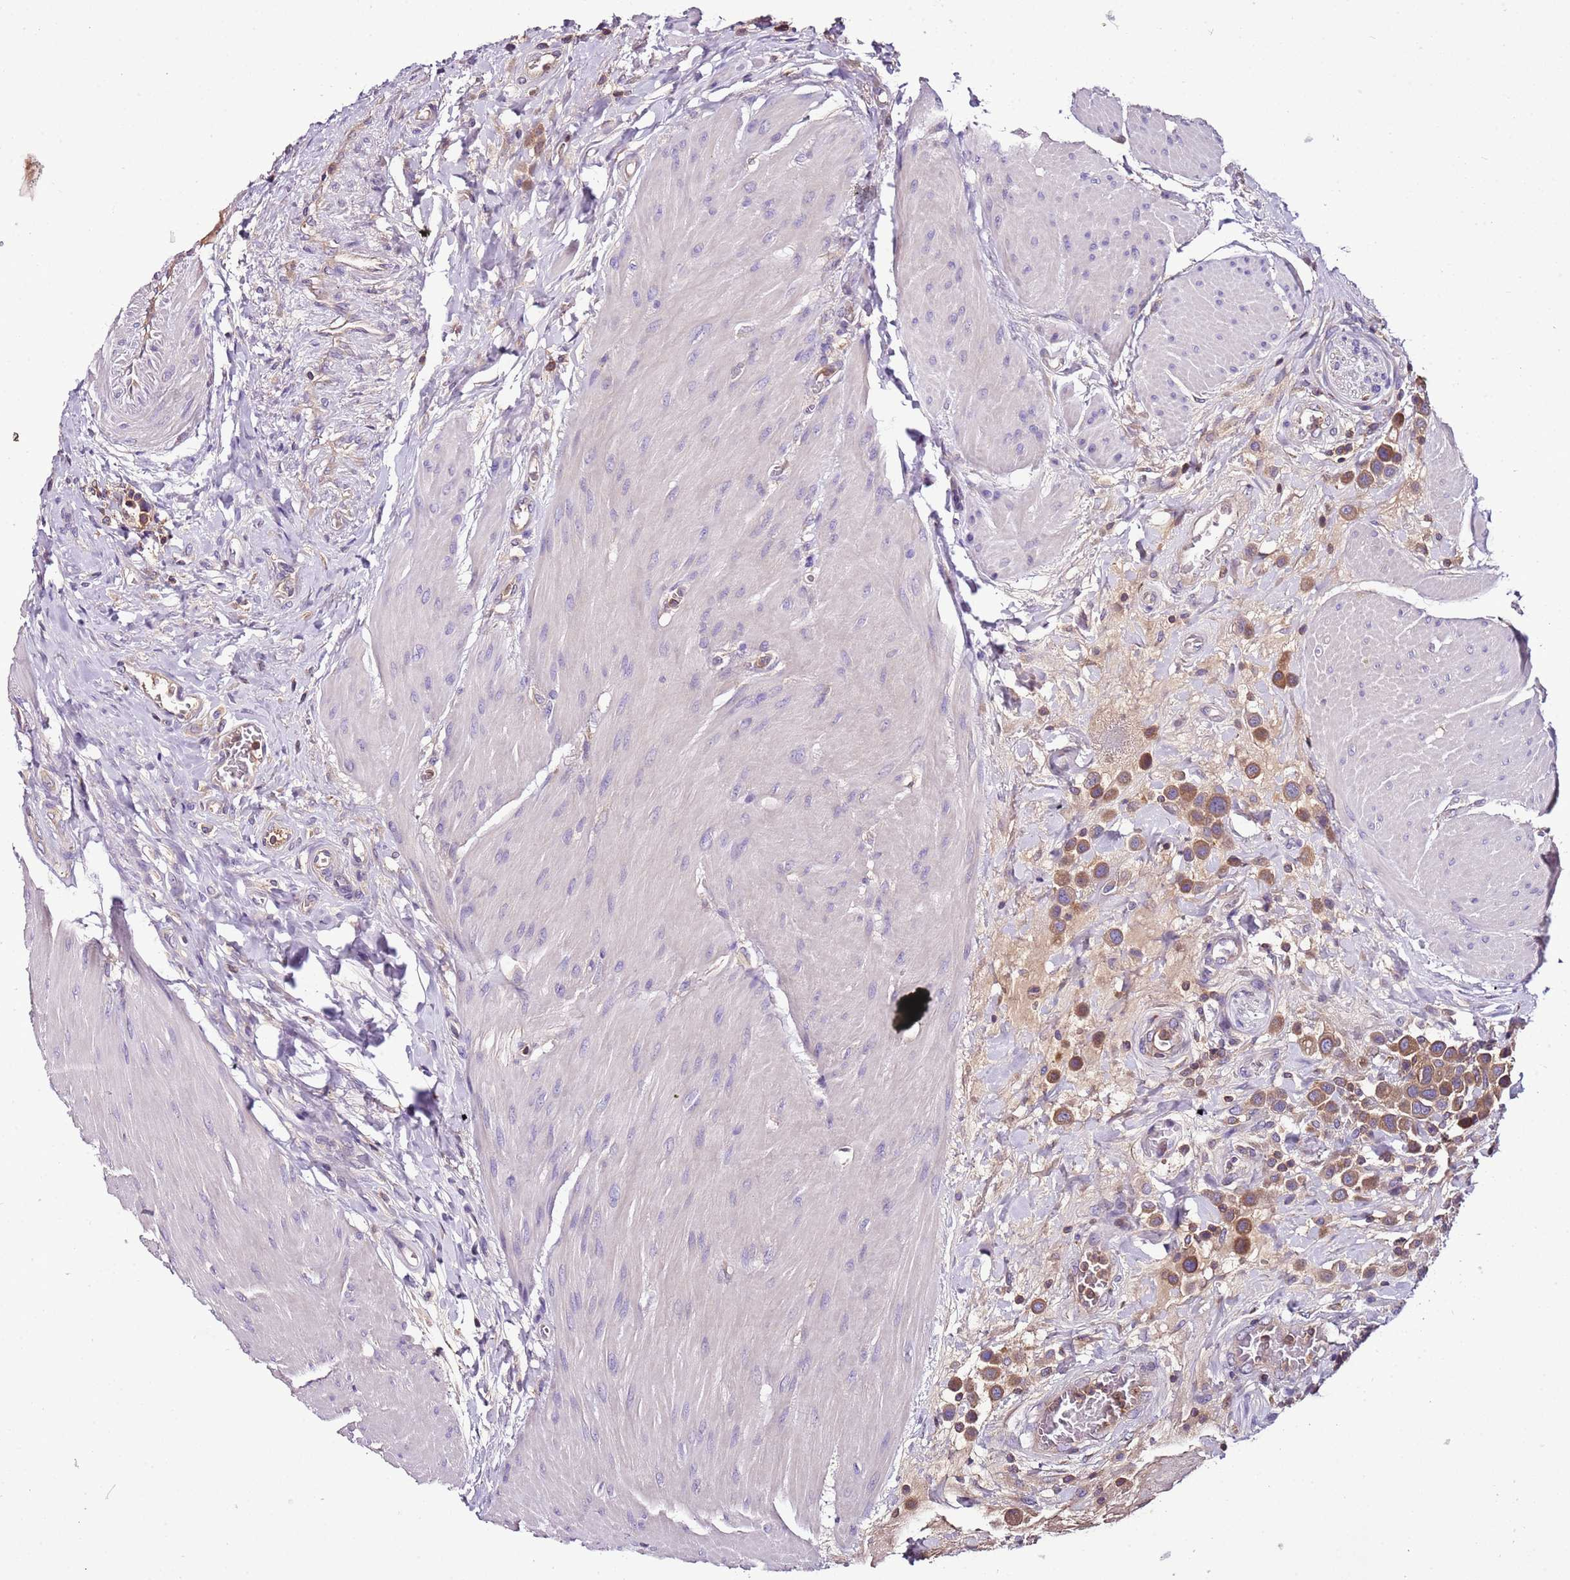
{"staining": {"intensity": "moderate", "quantity": ">75%", "location": "cytoplasmic/membranous"}, "tissue": "urothelial cancer", "cell_type": "Tumor cells", "image_type": "cancer", "snomed": [{"axis": "morphology", "description": "Urothelial carcinoma, High grade"}, {"axis": "topography", "description": "Urinary bladder"}], "caption": "This is an image of IHC staining of high-grade urothelial carcinoma, which shows moderate expression in the cytoplasmic/membranous of tumor cells.", "gene": "IGIP", "patient": {"sex": "male", "age": 50}}